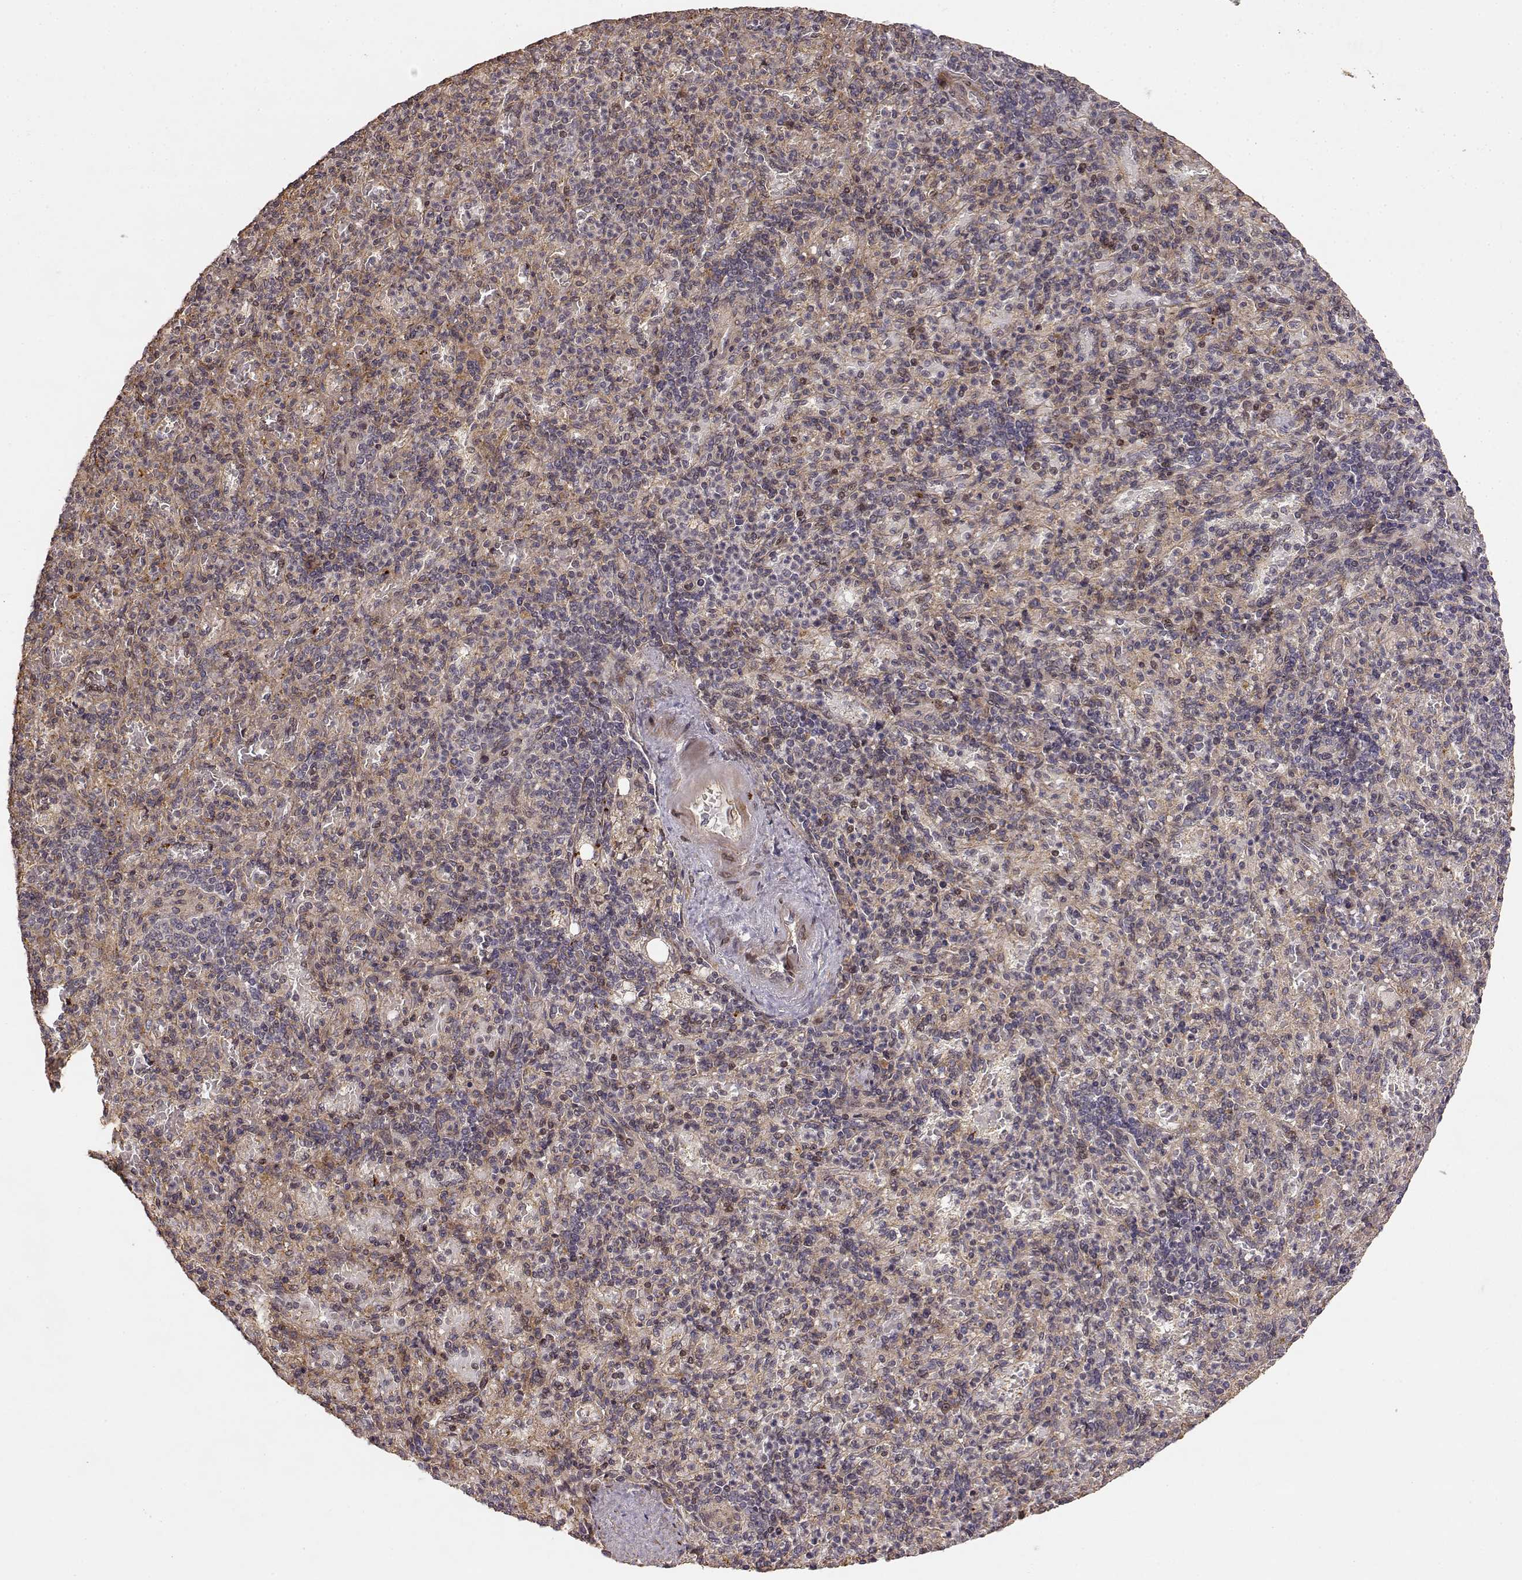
{"staining": {"intensity": "negative", "quantity": "none", "location": "none"}, "tissue": "spleen", "cell_type": "Cells in red pulp", "image_type": "normal", "snomed": [{"axis": "morphology", "description": "Normal tissue, NOS"}, {"axis": "topography", "description": "Spleen"}], "caption": "Immunohistochemistry photomicrograph of unremarkable spleen stained for a protein (brown), which exhibits no positivity in cells in red pulp. (Brightfield microscopy of DAB (3,3'-diaminobenzidine) immunohistochemistry (IHC) at high magnification).", "gene": "PICK1", "patient": {"sex": "female", "age": 74}}